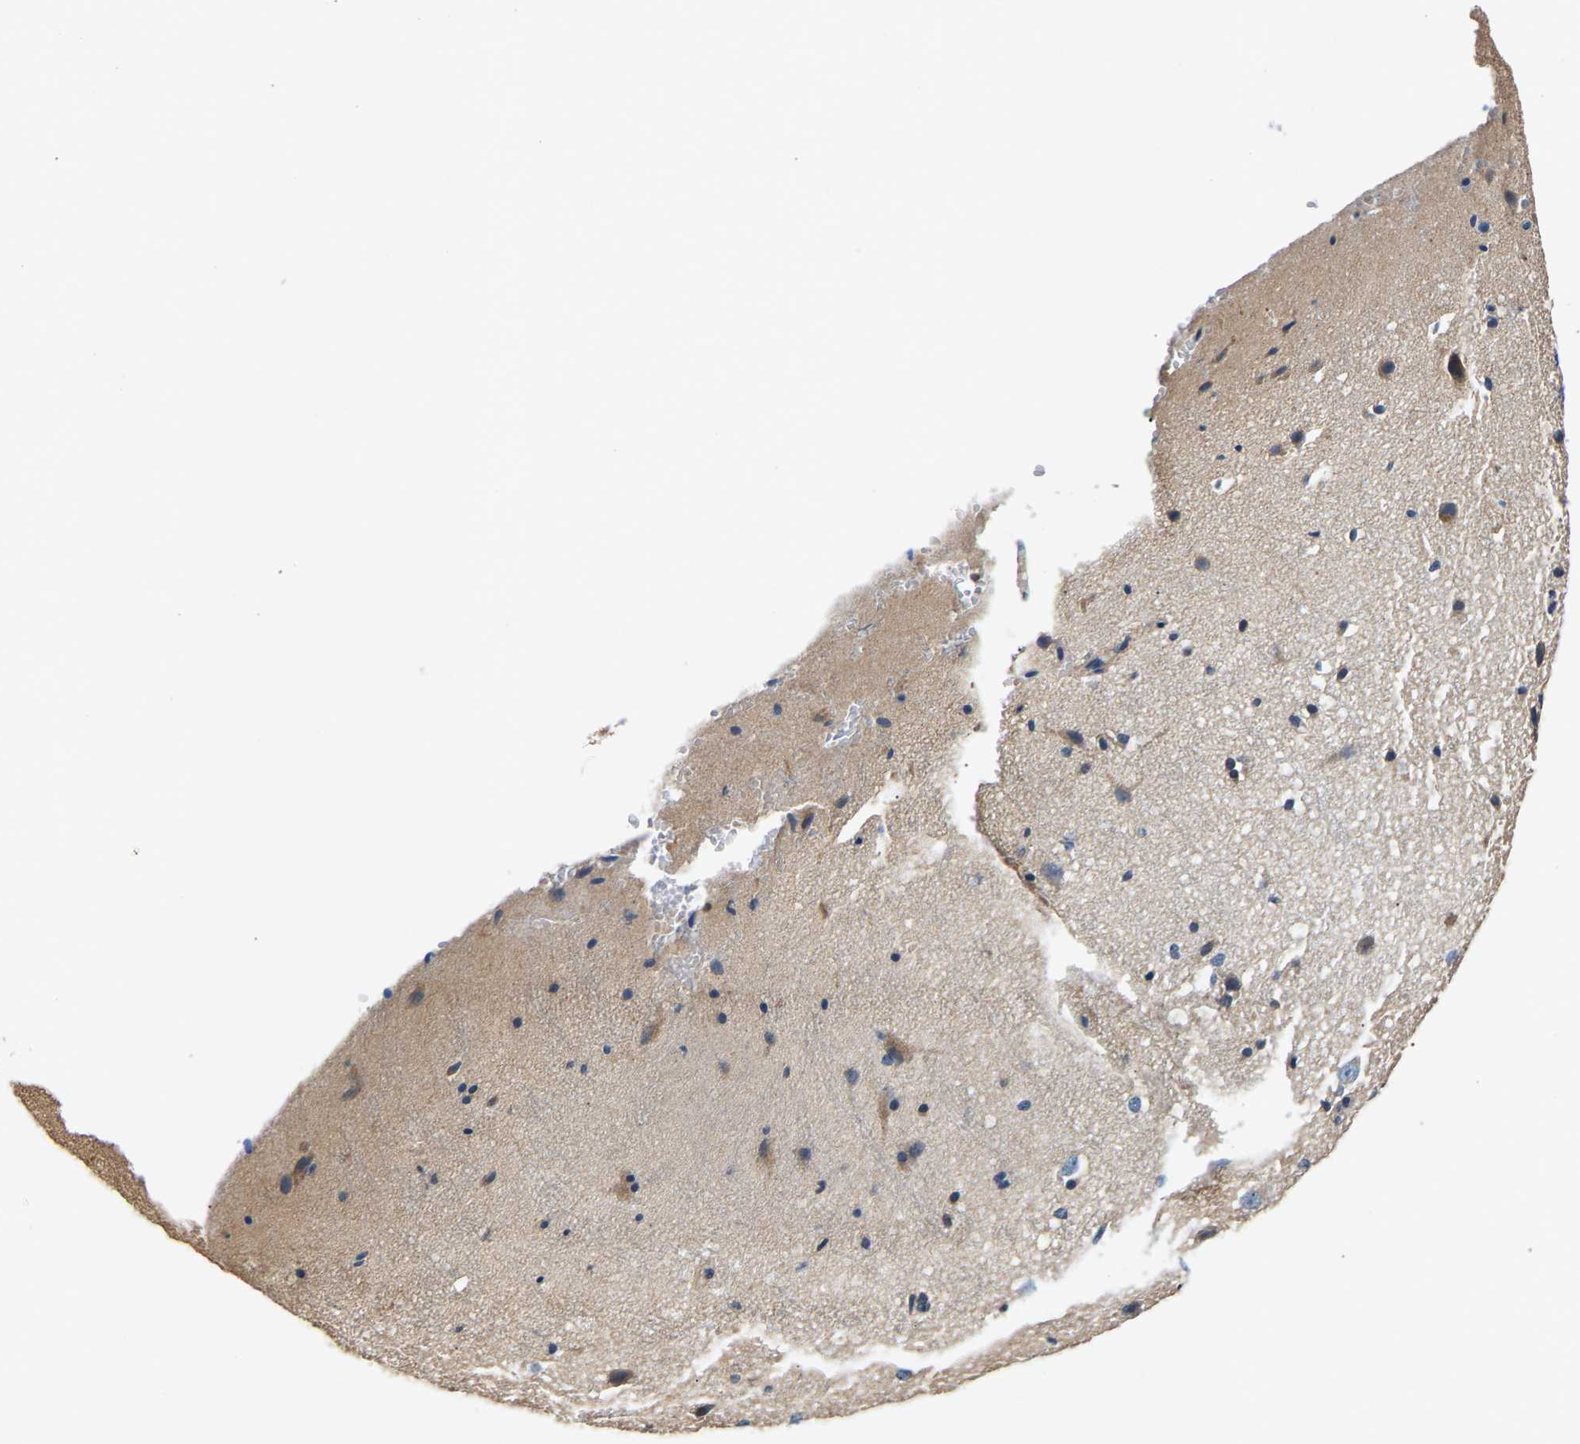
{"staining": {"intensity": "negative", "quantity": "none", "location": "none"}, "tissue": "cerebral cortex", "cell_type": "Endothelial cells", "image_type": "normal", "snomed": [{"axis": "morphology", "description": "Normal tissue, NOS"}, {"axis": "morphology", "description": "Developmental malformation"}, {"axis": "topography", "description": "Cerebral cortex"}], "caption": "Immunohistochemistry (IHC) photomicrograph of unremarkable cerebral cortex: cerebral cortex stained with DAB exhibits no significant protein positivity in endothelial cells.", "gene": "NT5C", "patient": {"sex": "female", "age": 30}}